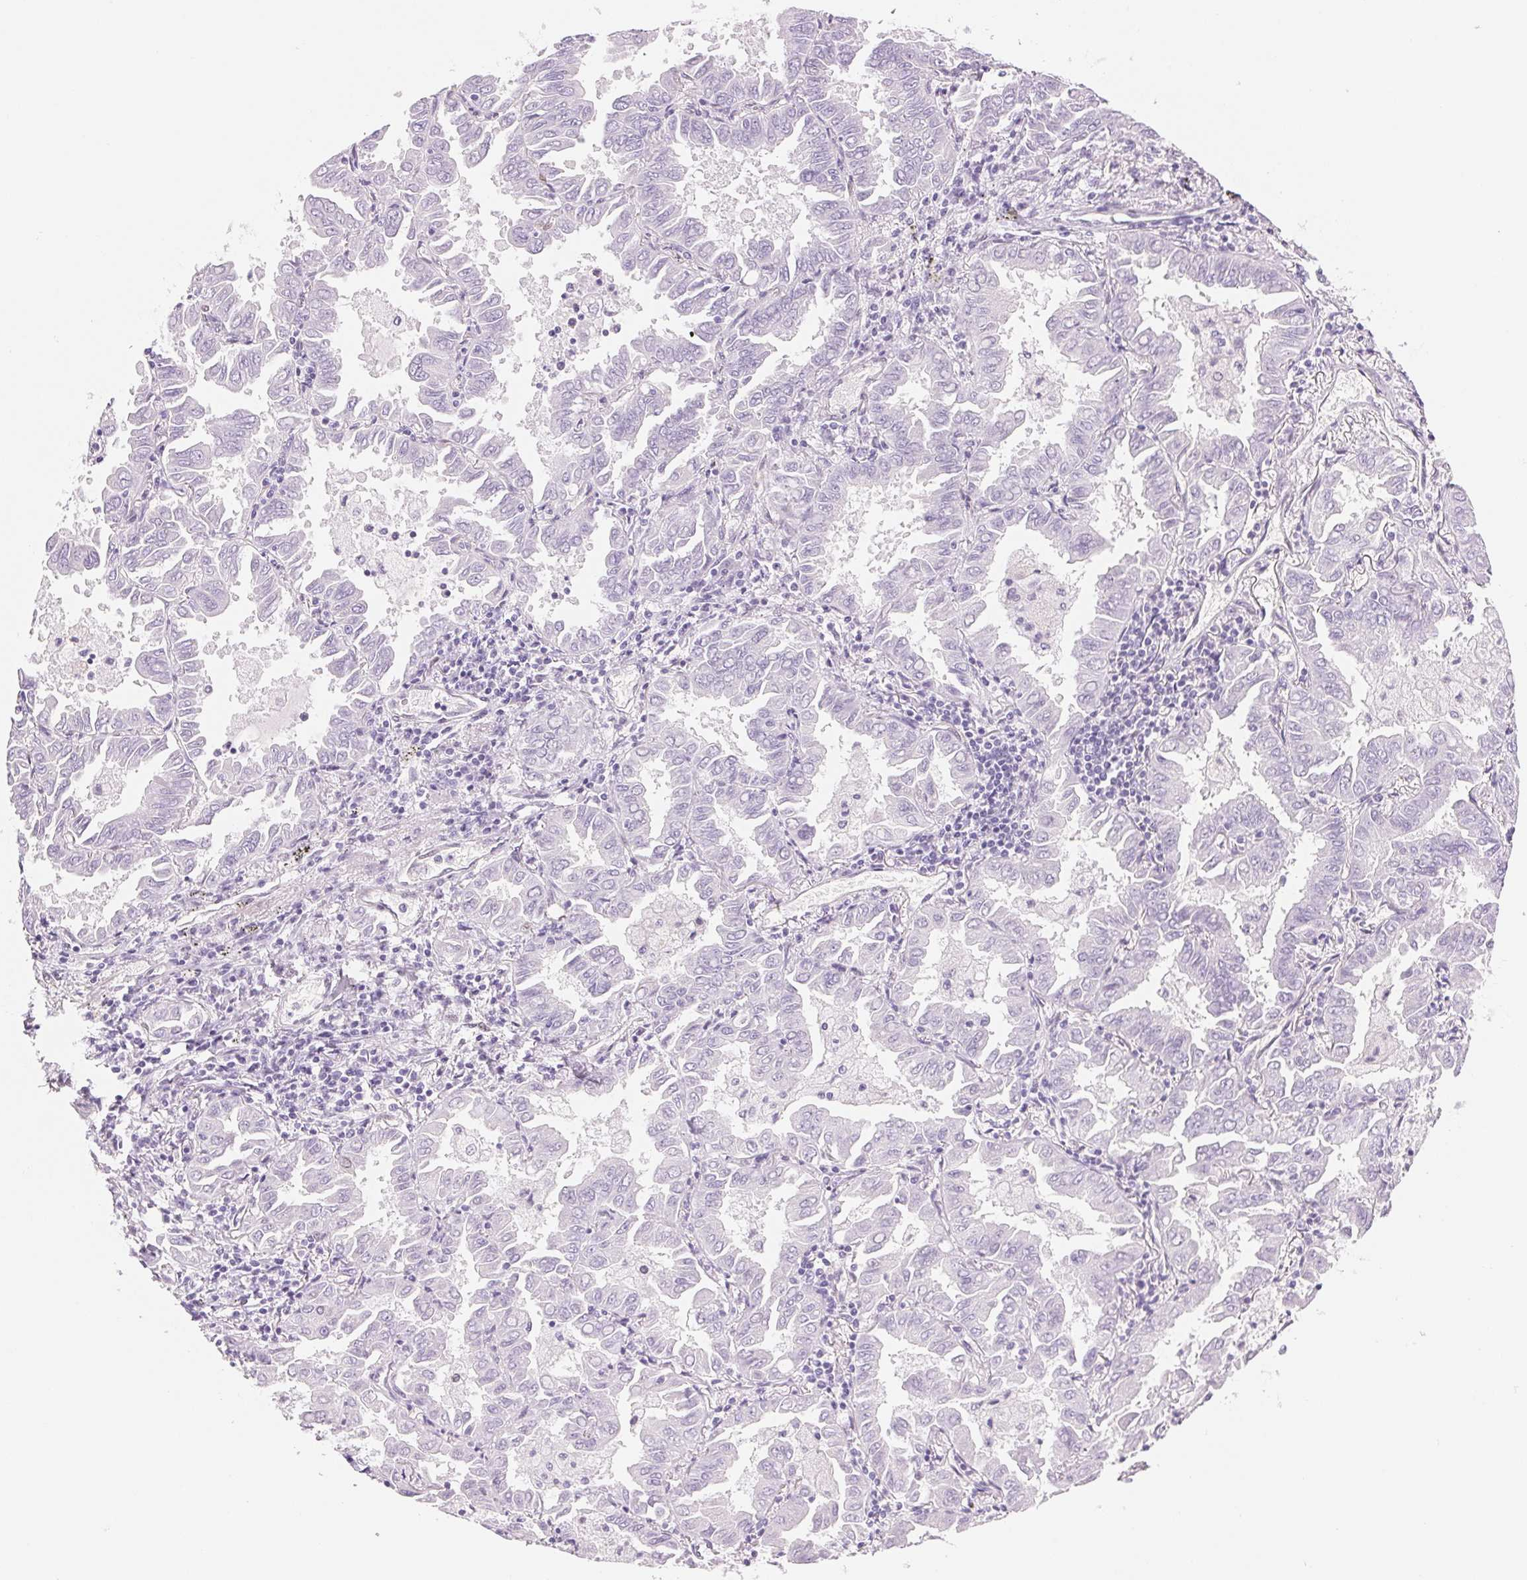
{"staining": {"intensity": "negative", "quantity": "none", "location": "none"}, "tissue": "lung cancer", "cell_type": "Tumor cells", "image_type": "cancer", "snomed": [{"axis": "morphology", "description": "Adenocarcinoma, NOS"}, {"axis": "topography", "description": "Lung"}], "caption": "DAB (3,3'-diaminobenzidine) immunohistochemical staining of human lung adenocarcinoma displays no significant expression in tumor cells.", "gene": "SMTN", "patient": {"sex": "male", "age": 64}}